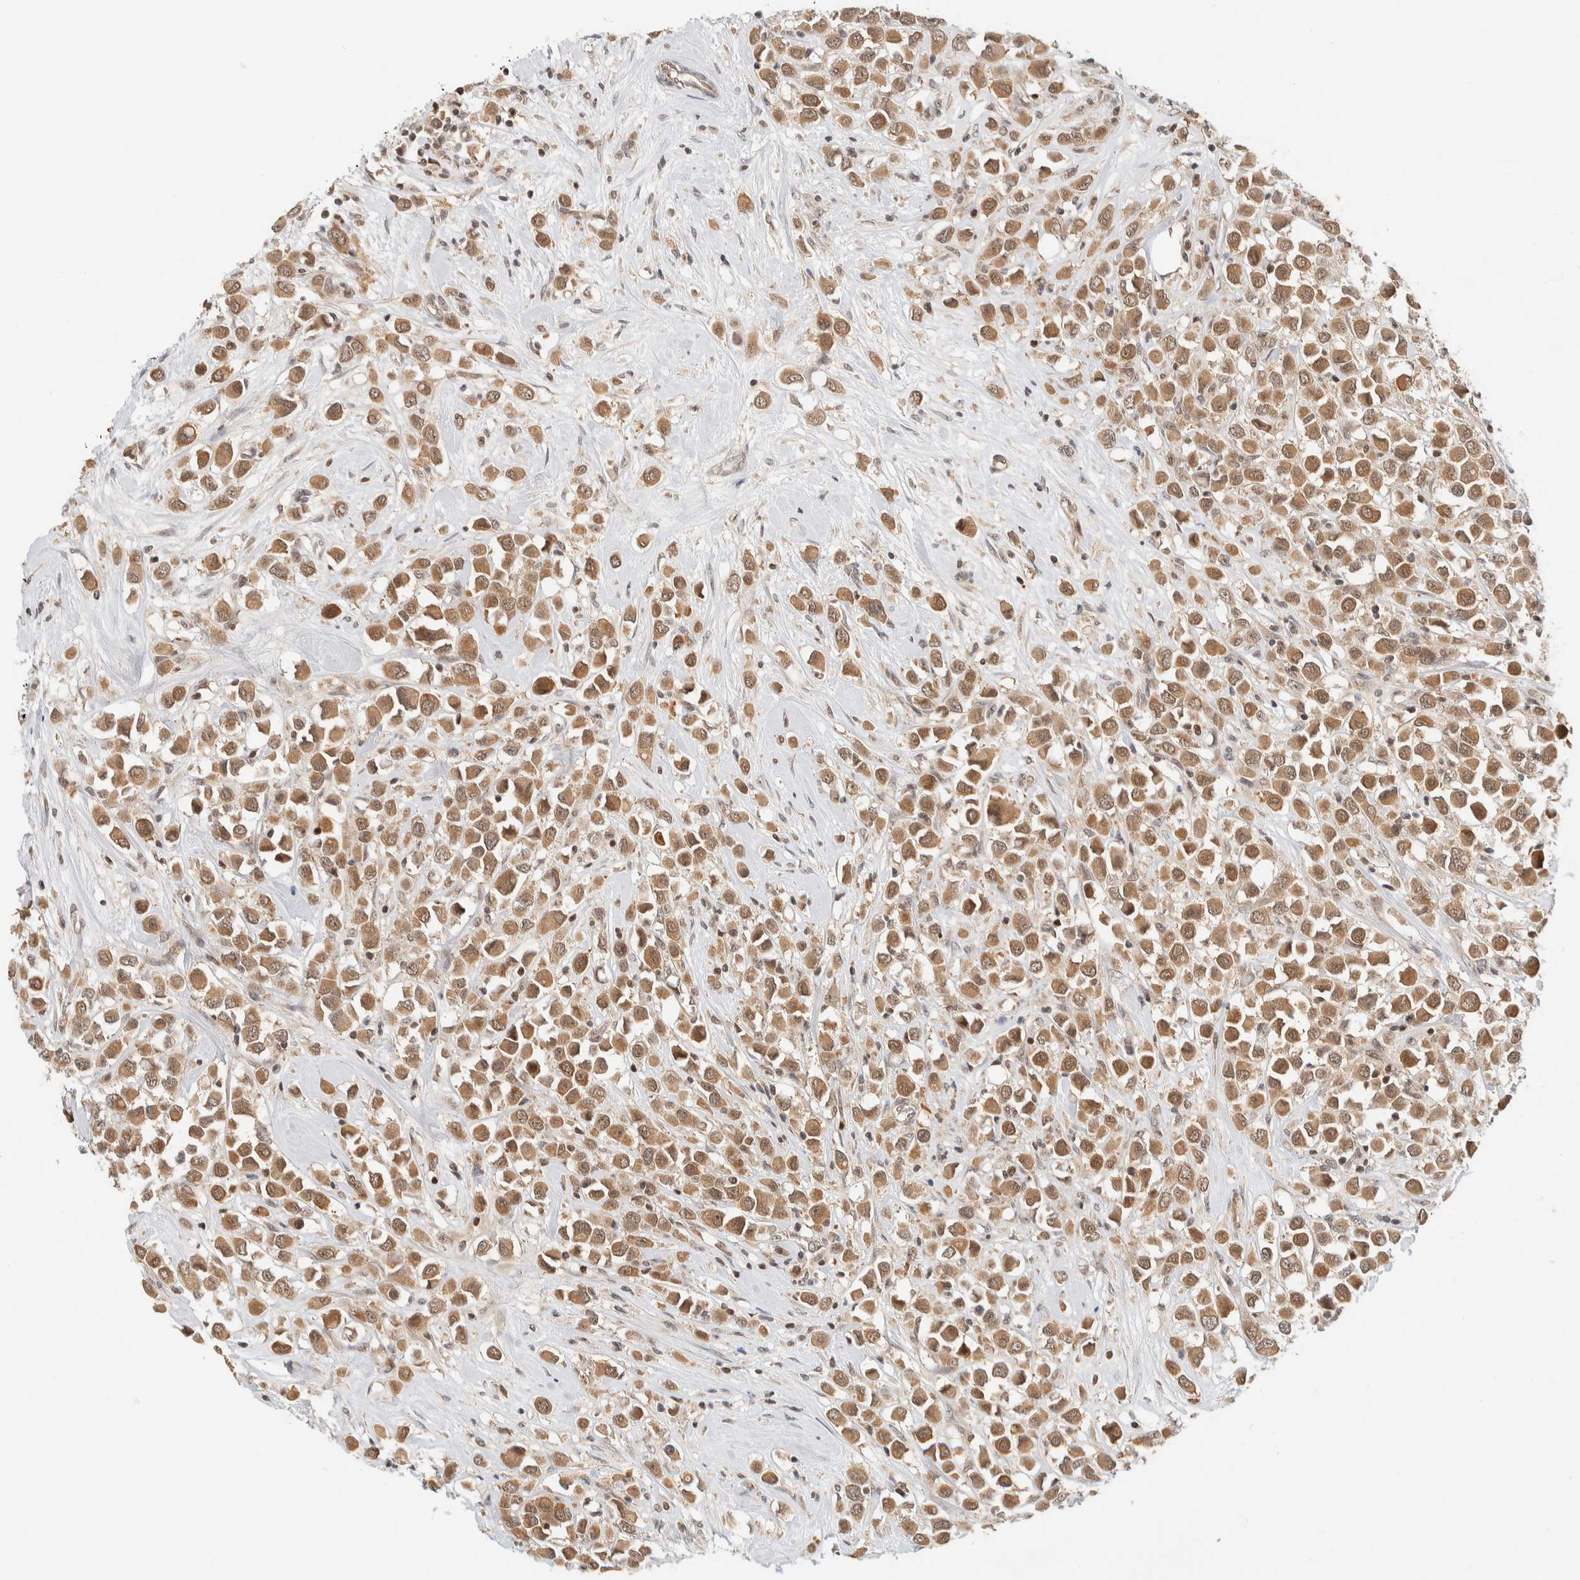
{"staining": {"intensity": "moderate", "quantity": ">75%", "location": "cytoplasmic/membranous"}, "tissue": "breast cancer", "cell_type": "Tumor cells", "image_type": "cancer", "snomed": [{"axis": "morphology", "description": "Duct carcinoma"}, {"axis": "topography", "description": "Breast"}], "caption": "Brown immunohistochemical staining in breast cancer shows moderate cytoplasmic/membranous staining in about >75% of tumor cells.", "gene": "C8orf76", "patient": {"sex": "female", "age": 61}}